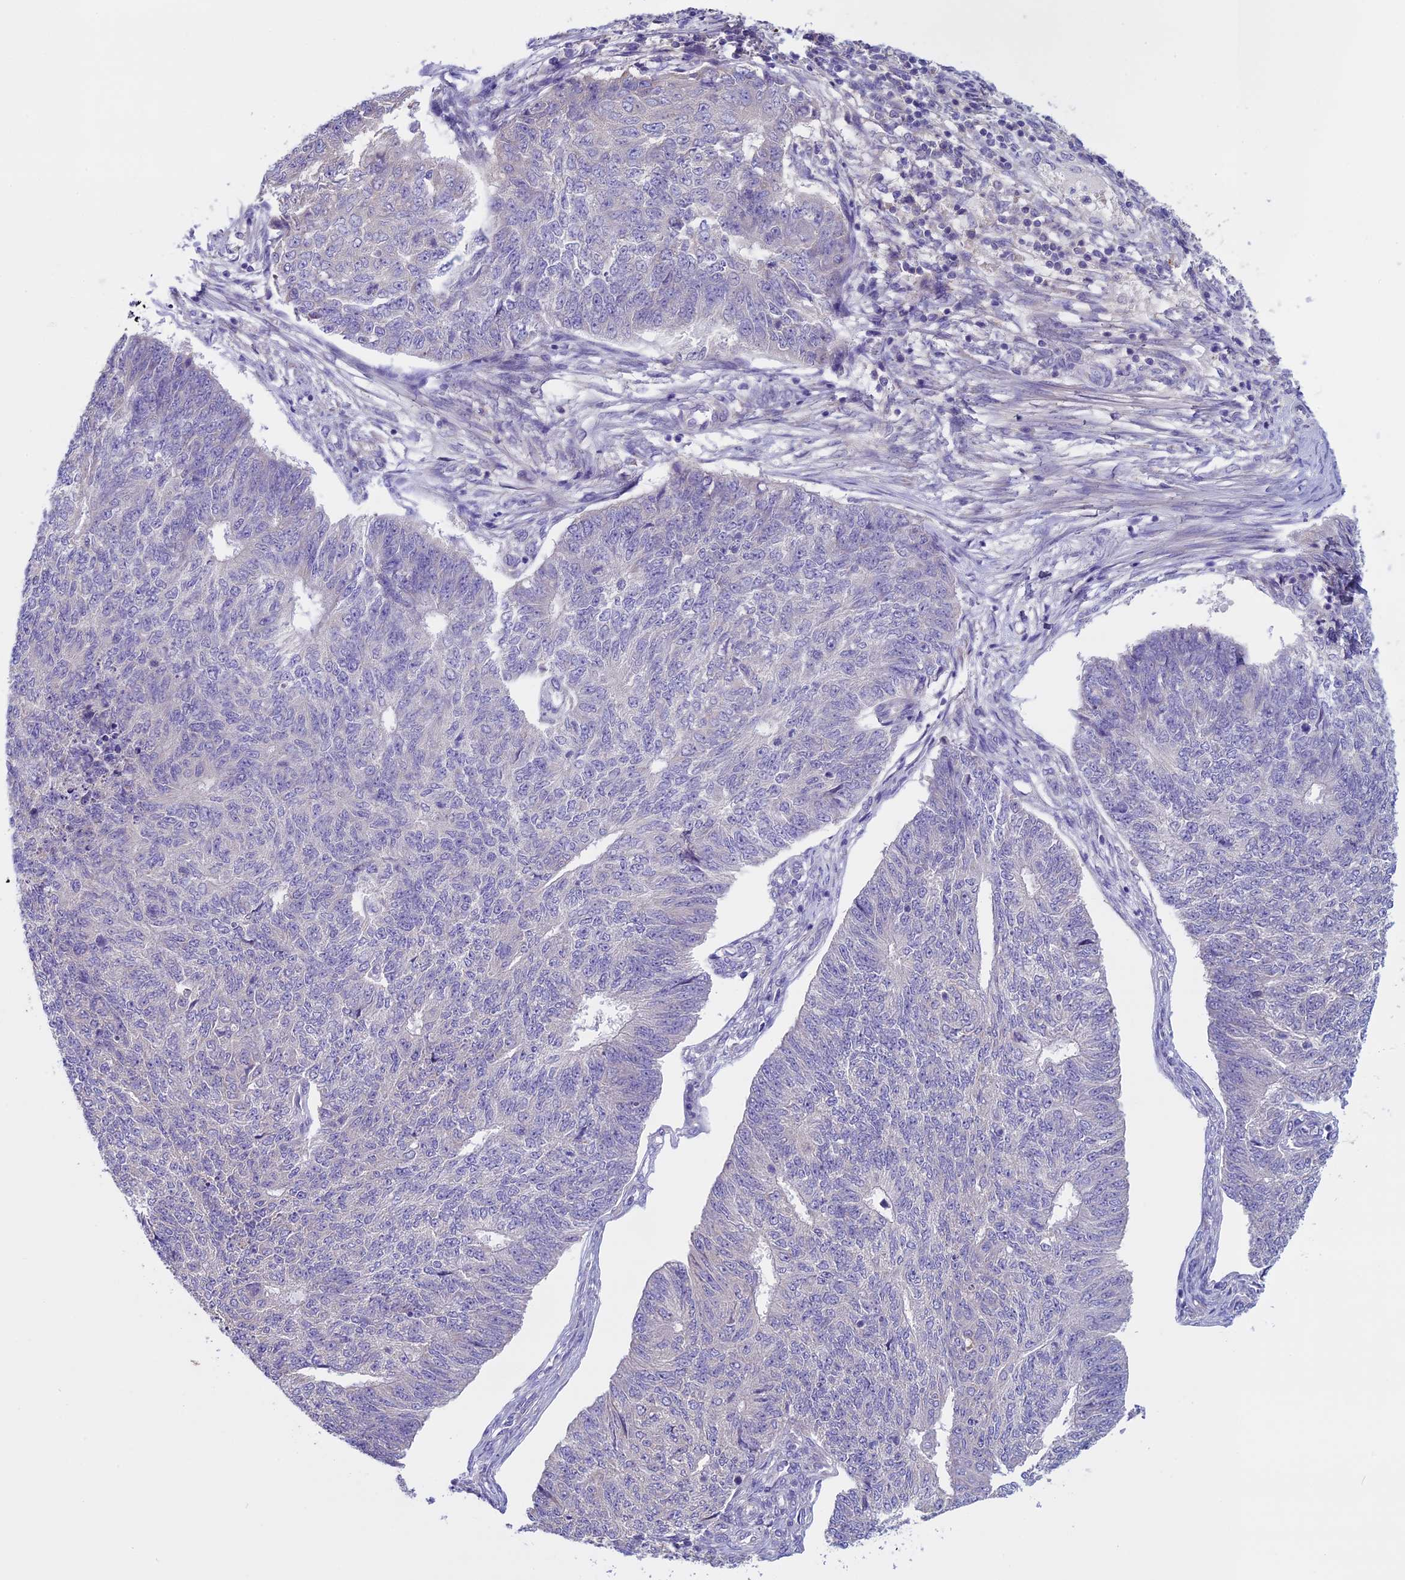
{"staining": {"intensity": "negative", "quantity": "none", "location": "none"}, "tissue": "endometrial cancer", "cell_type": "Tumor cells", "image_type": "cancer", "snomed": [{"axis": "morphology", "description": "Adenocarcinoma, NOS"}, {"axis": "topography", "description": "Endometrium"}], "caption": "Photomicrograph shows no protein staining in tumor cells of endometrial adenocarcinoma tissue.", "gene": "DCTN5", "patient": {"sex": "female", "age": 32}}